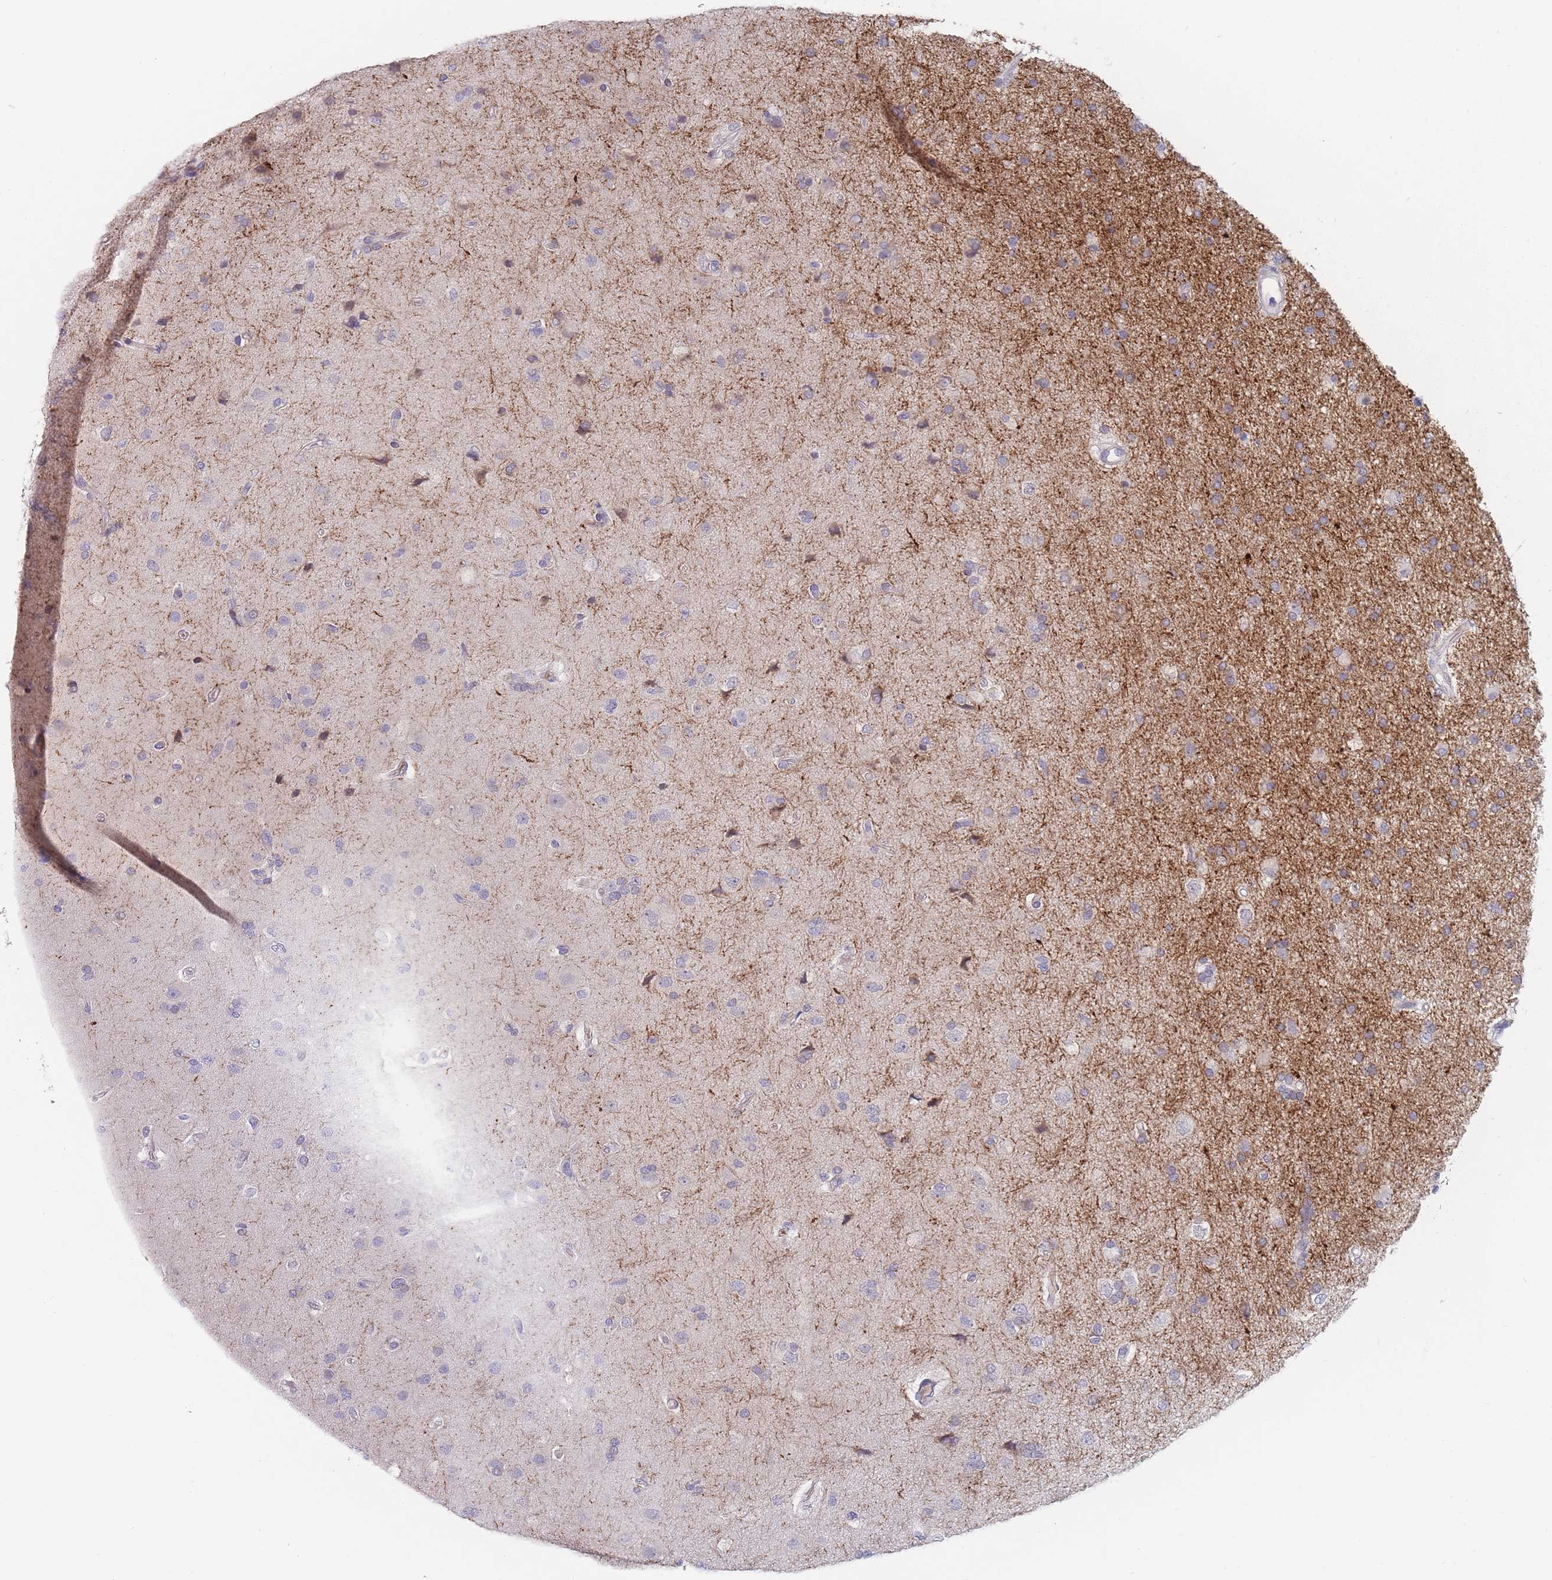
{"staining": {"intensity": "negative", "quantity": "none", "location": "none"}, "tissue": "glioma", "cell_type": "Tumor cells", "image_type": "cancer", "snomed": [{"axis": "morphology", "description": "Glioma, malignant, High grade"}, {"axis": "topography", "description": "Brain"}], "caption": "The image shows no significant expression in tumor cells of malignant high-grade glioma. (Immunohistochemistry, brightfield microscopy, high magnification).", "gene": "SPATS1", "patient": {"sex": "male", "age": 77}}